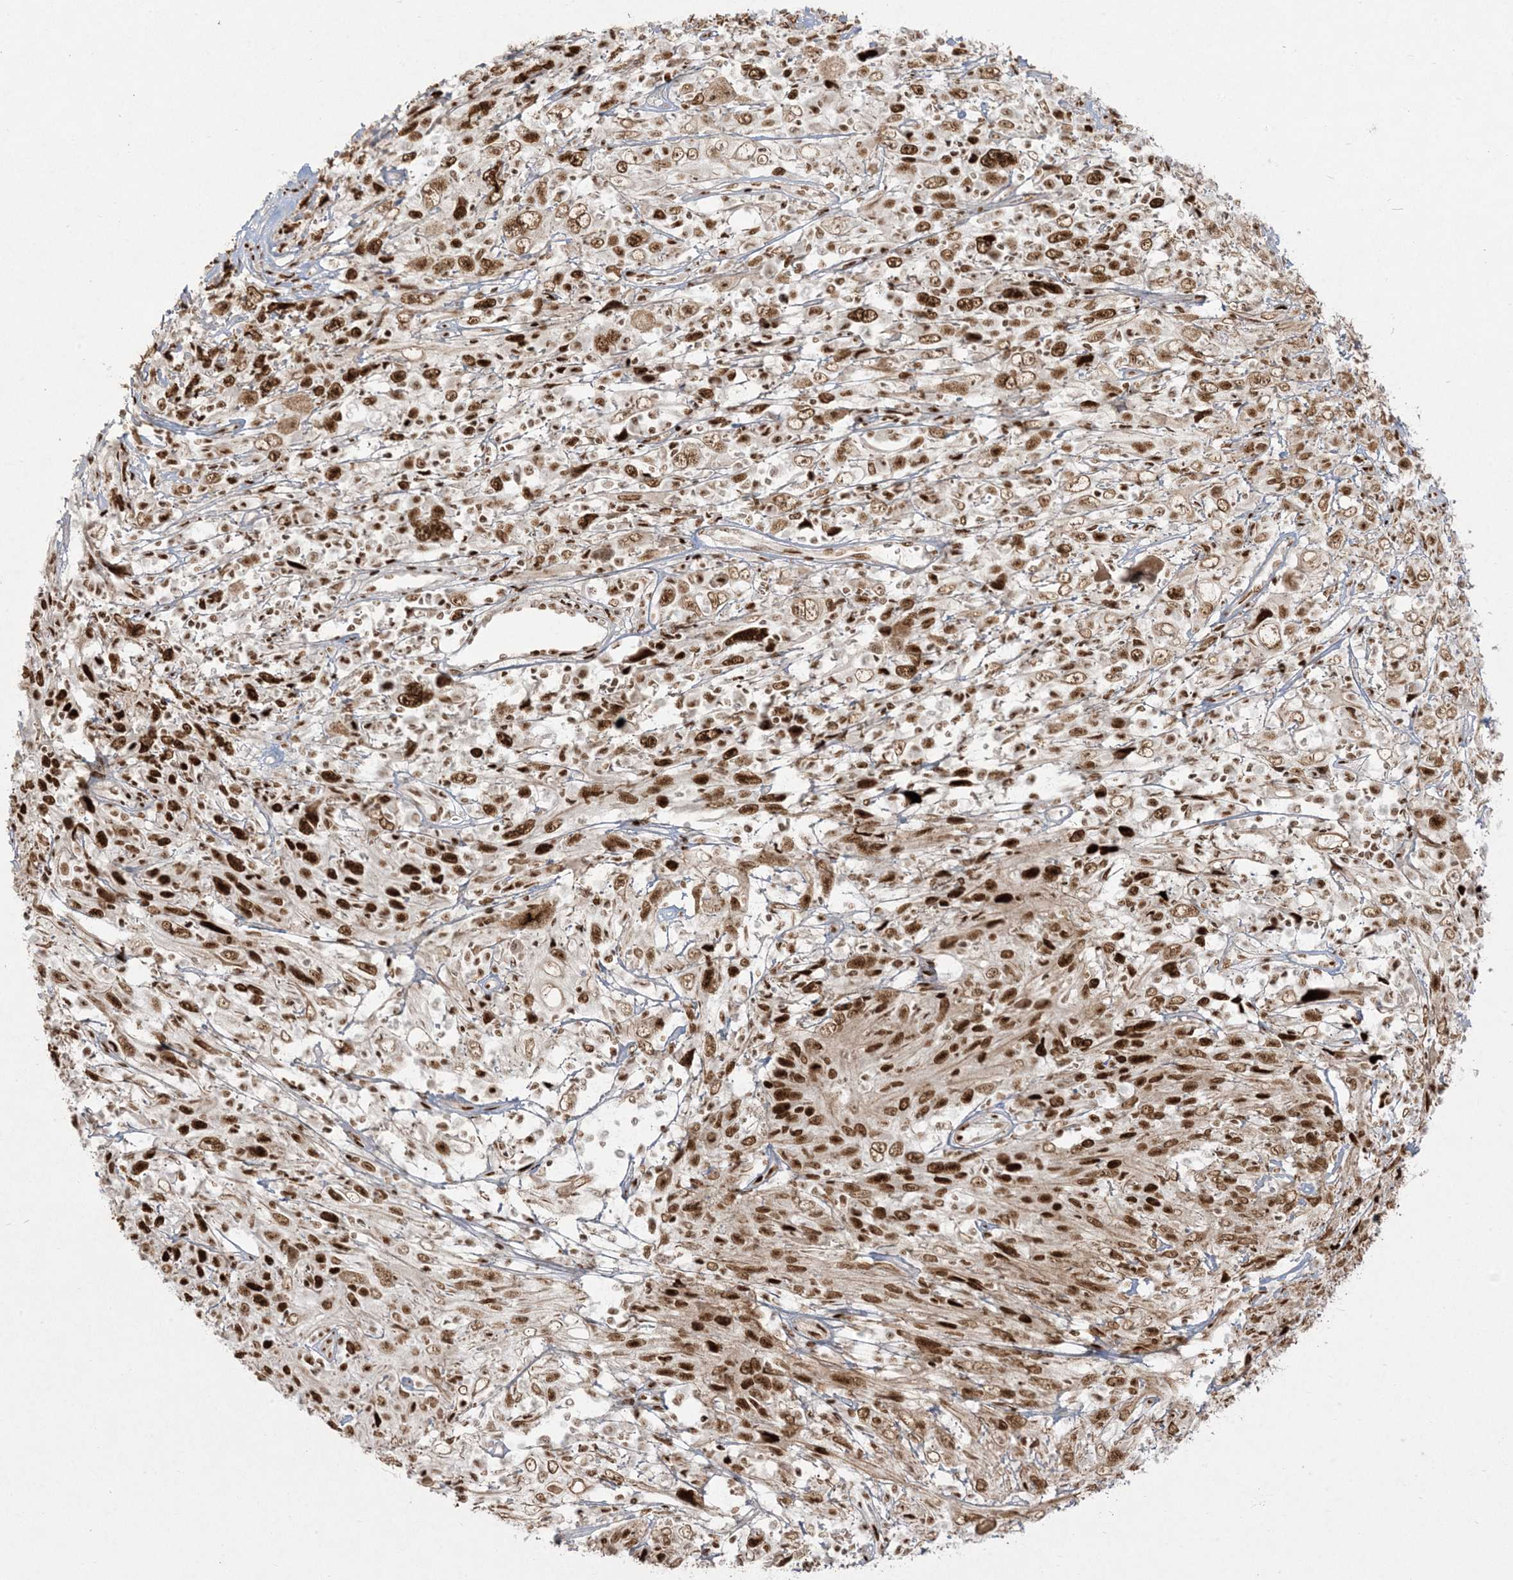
{"staining": {"intensity": "strong", "quantity": "25%-75%", "location": "nuclear"}, "tissue": "cervical cancer", "cell_type": "Tumor cells", "image_type": "cancer", "snomed": [{"axis": "morphology", "description": "Squamous cell carcinoma, NOS"}, {"axis": "topography", "description": "Cervix"}], "caption": "Immunohistochemistry (IHC) (DAB (3,3'-diaminobenzidine)) staining of cervical squamous cell carcinoma displays strong nuclear protein staining in approximately 25%-75% of tumor cells.", "gene": "RBM10", "patient": {"sex": "female", "age": 46}}